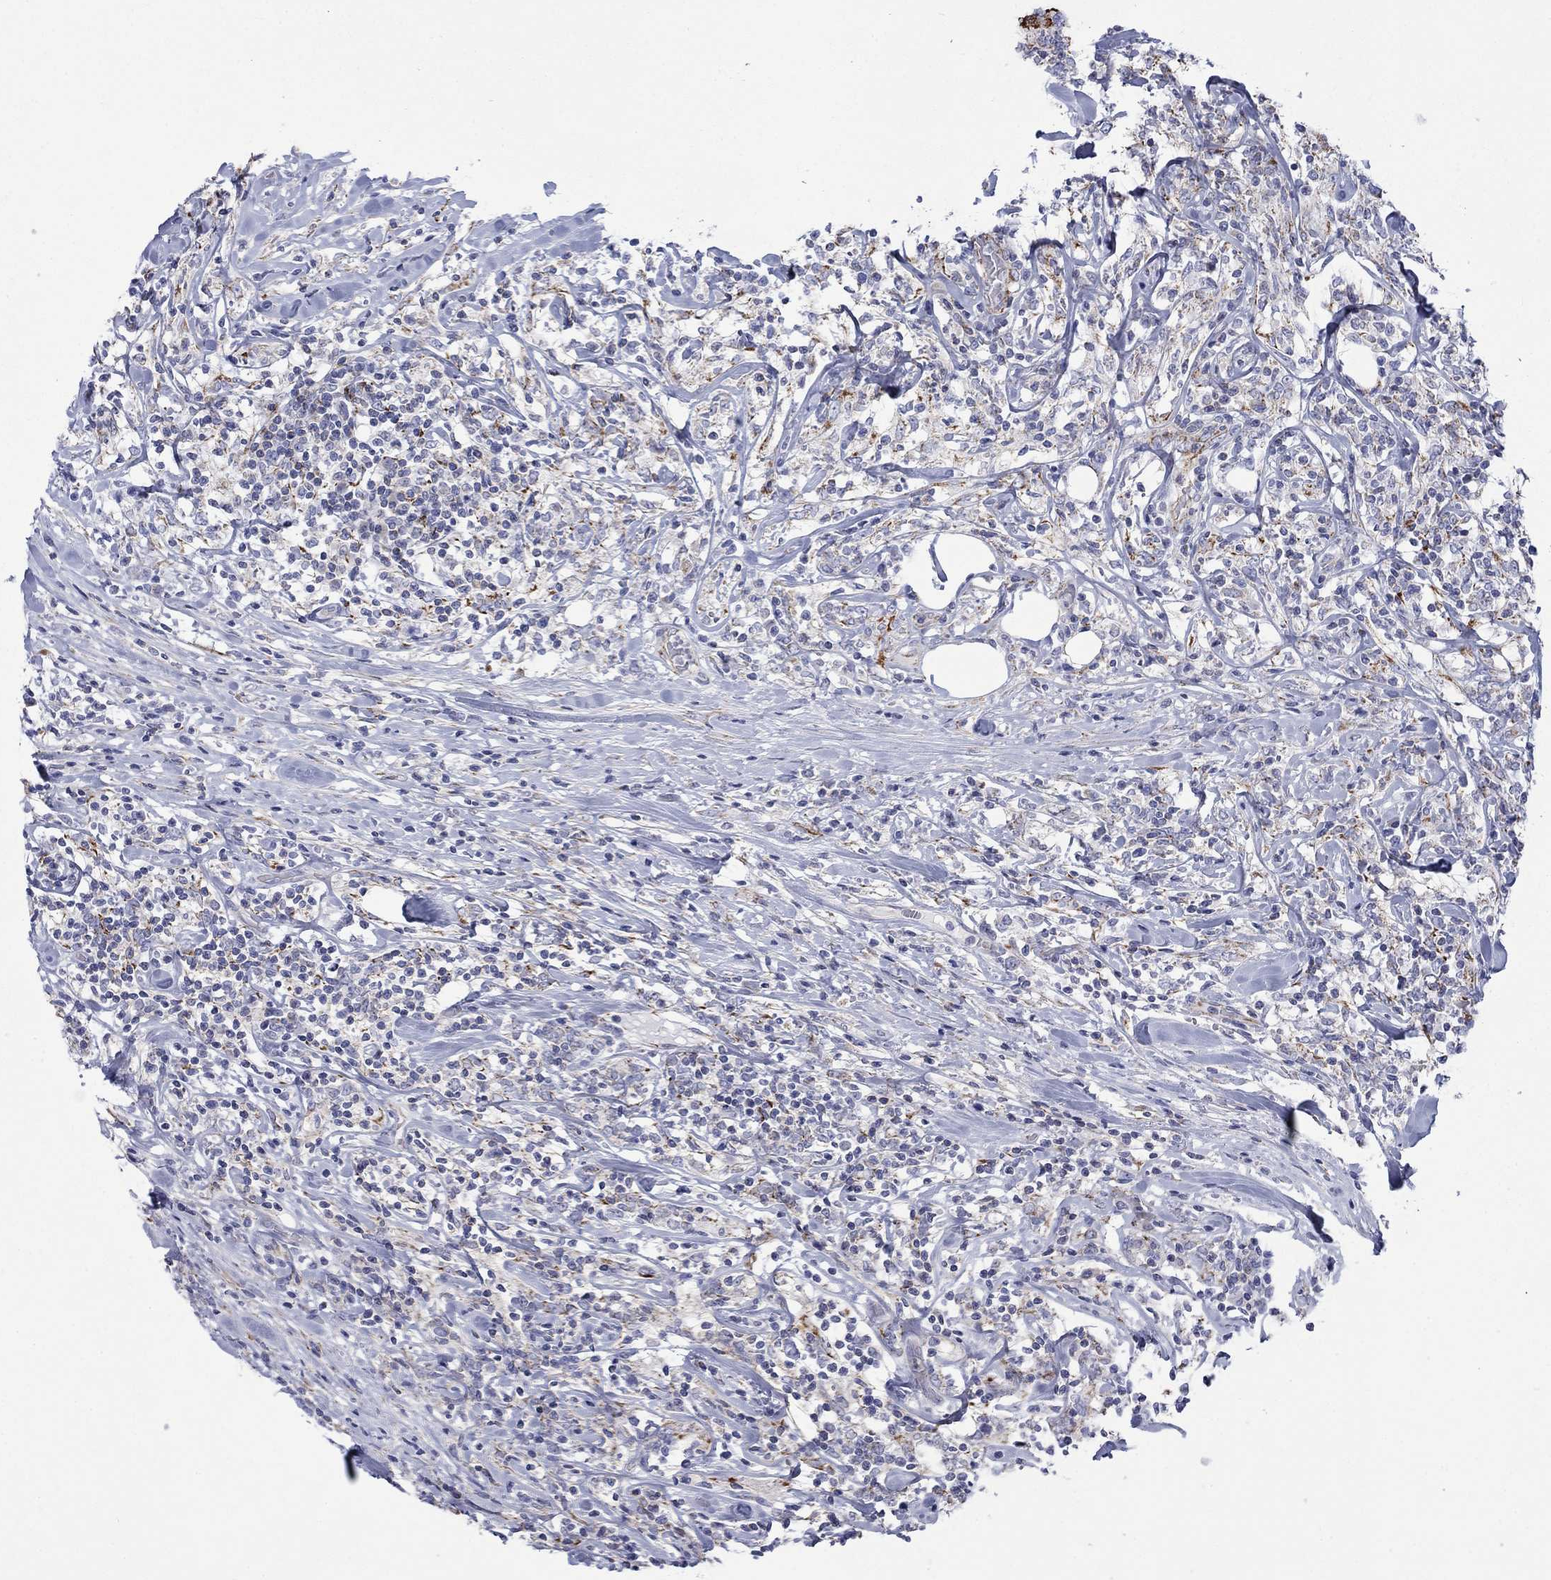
{"staining": {"intensity": "negative", "quantity": "none", "location": "none"}, "tissue": "lymphoma", "cell_type": "Tumor cells", "image_type": "cancer", "snomed": [{"axis": "morphology", "description": "Malignant lymphoma, non-Hodgkin's type, High grade"}, {"axis": "topography", "description": "Lymph node"}], "caption": "Tumor cells show no significant protein expression in lymphoma. (Immunohistochemistry, brightfield microscopy, high magnification).", "gene": "CISD1", "patient": {"sex": "female", "age": 84}}